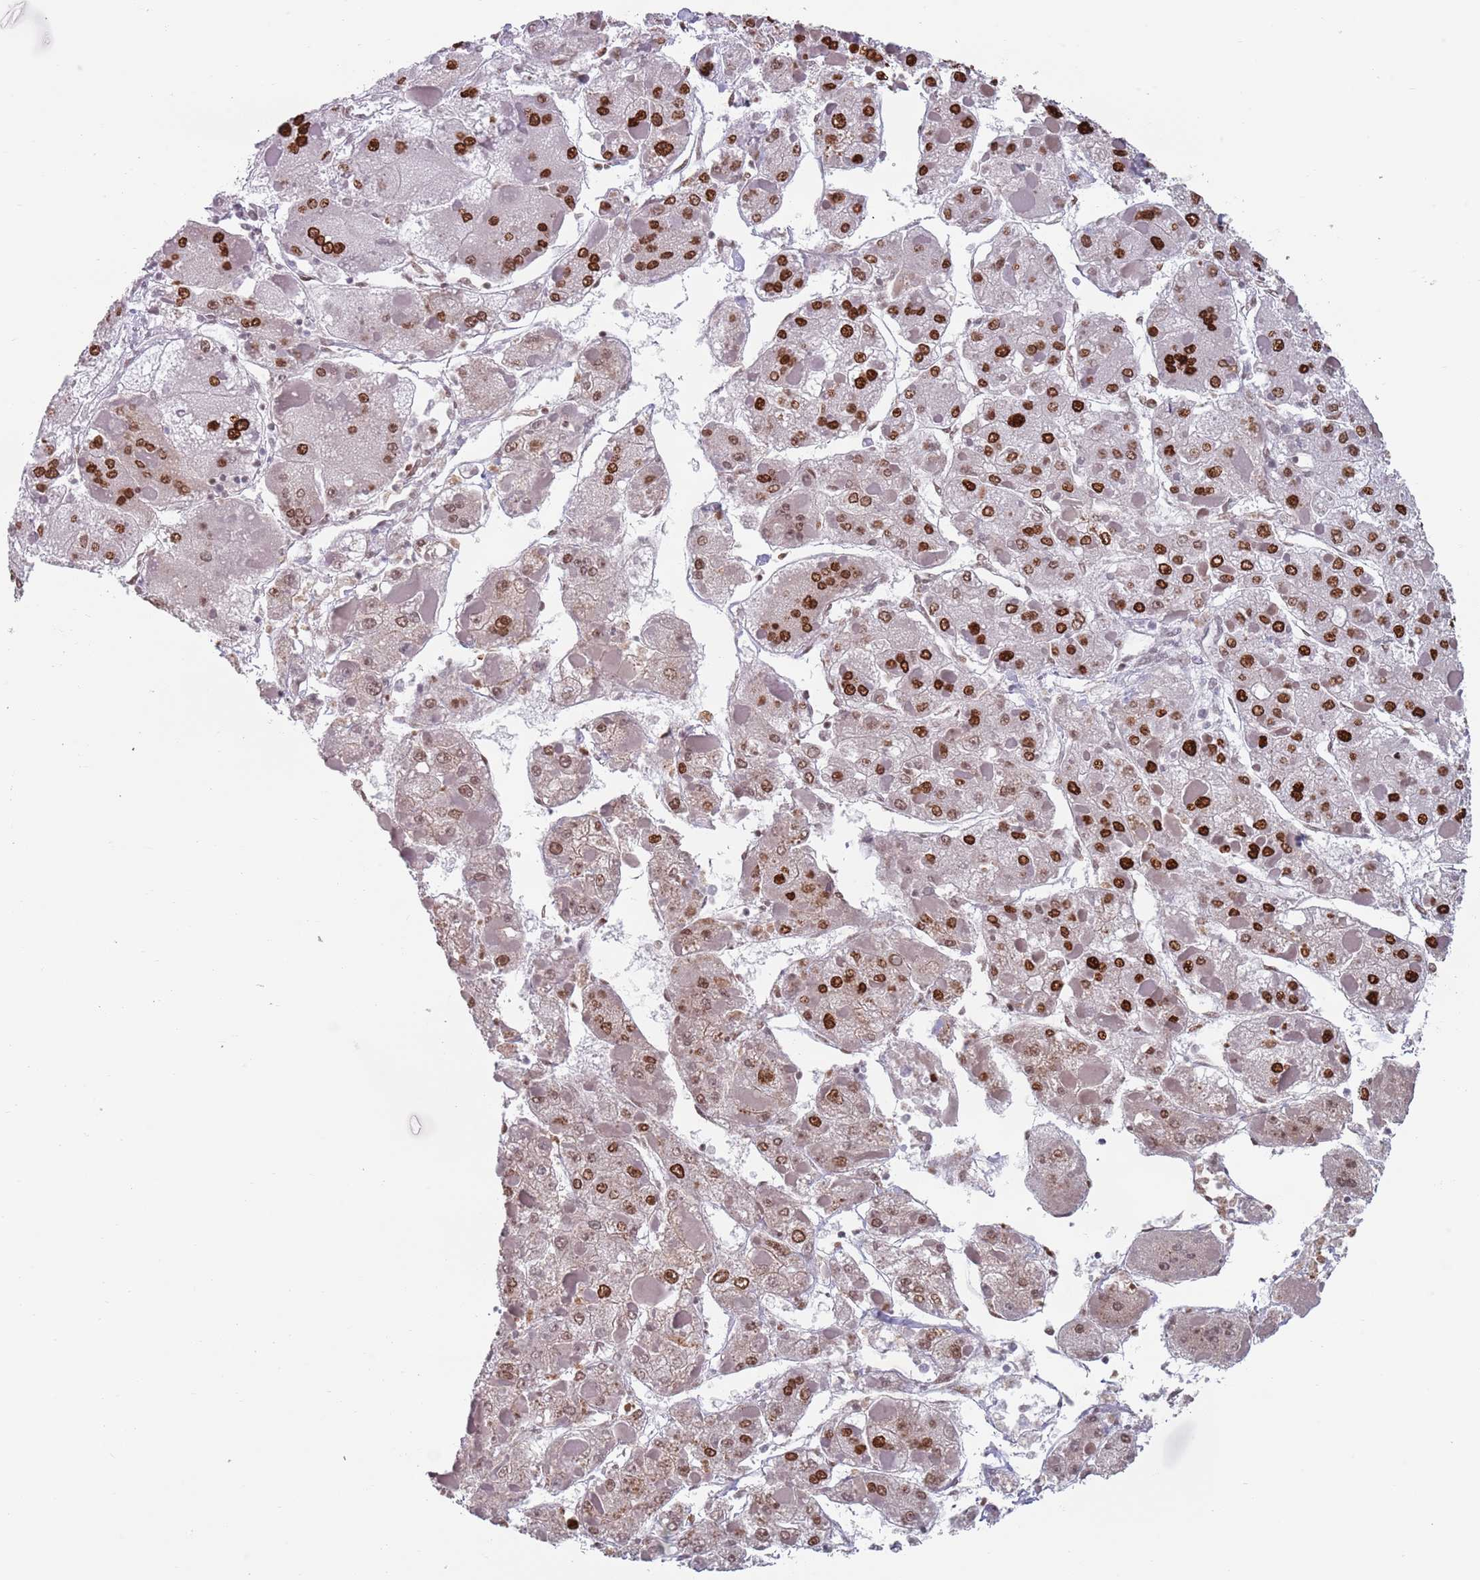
{"staining": {"intensity": "strong", "quantity": ">75%", "location": "nuclear"}, "tissue": "liver cancer", "cell_type": "Tumor cells", "image_type": "cancer", "snomed": [{"axis": "morphology", "description": "Carcinoma, Hepatocellular, NOS"}, {"axis": "topography", "description": "Liver"}], "caption": "Tumor cells reveal high levels of strong nuclear expression in approximately >75% of cells in liver cancer (hepatocellular carcinoma).", "gene": "MFSD12", "patient": {"sex": "female", "age": 73}}